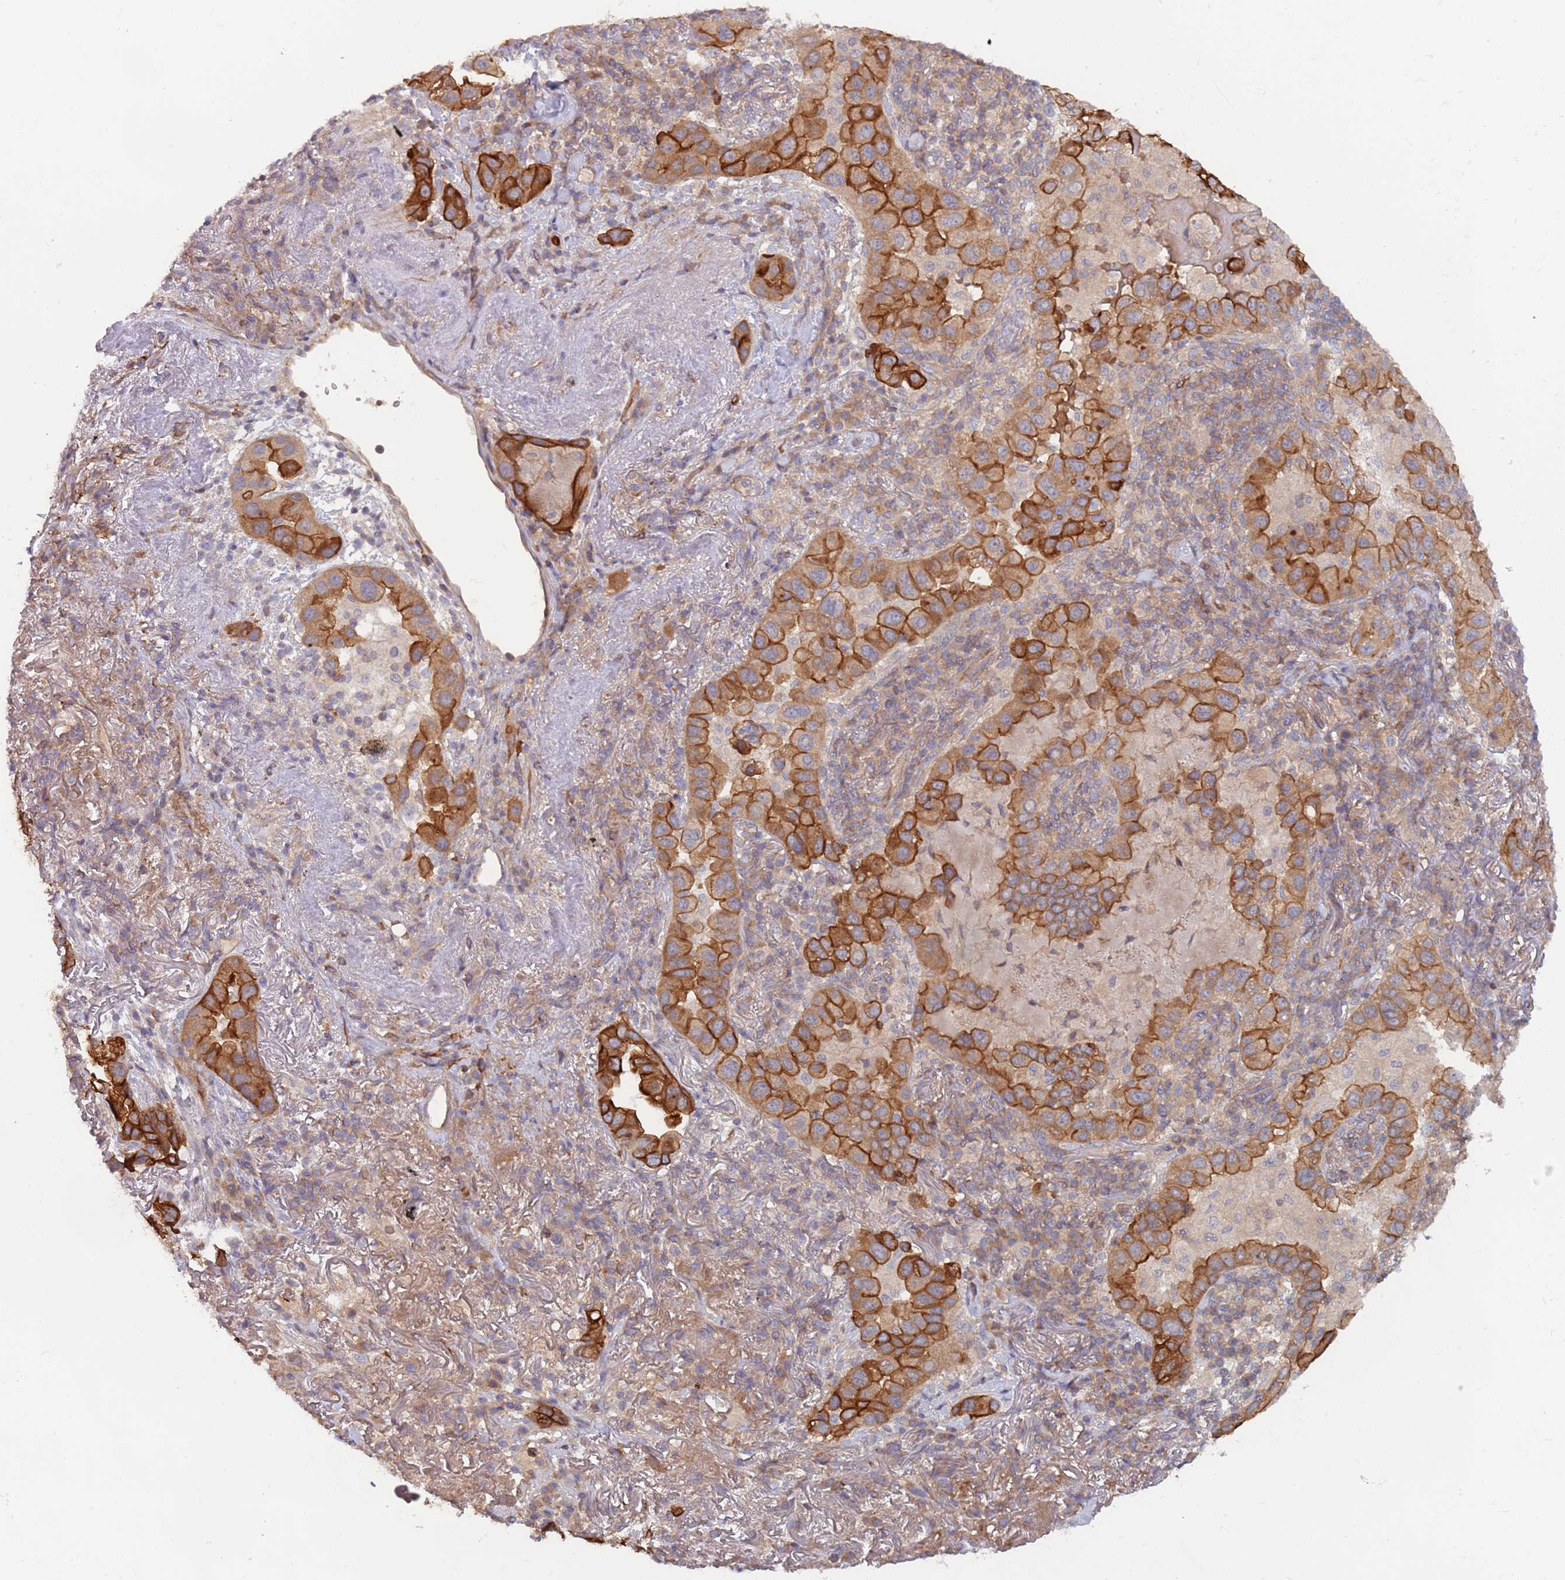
{"staining": {"intensity": "strong", "quantity": ">75%", "location": "cytoplasmic/membranous"}, "tissue": "lung cancer", "cell_type": "Tumor cells", "image_type": "cancer", "snomed": [{"axis": "morphology", "description": "Adenocarcinoma, NOS"}, {"axis": "topography", "description": "Lung"}], "caption": "Lung cancer (adenocarcinoma) stained with DAB (3,3'-diaminobenzidine) IHC reveals high levels of strong cytoplasmic/membranous positivity in about >75% of tumor cells.", "gene": "GSDMD", "patient": {"sex": "female", "age": 69}}